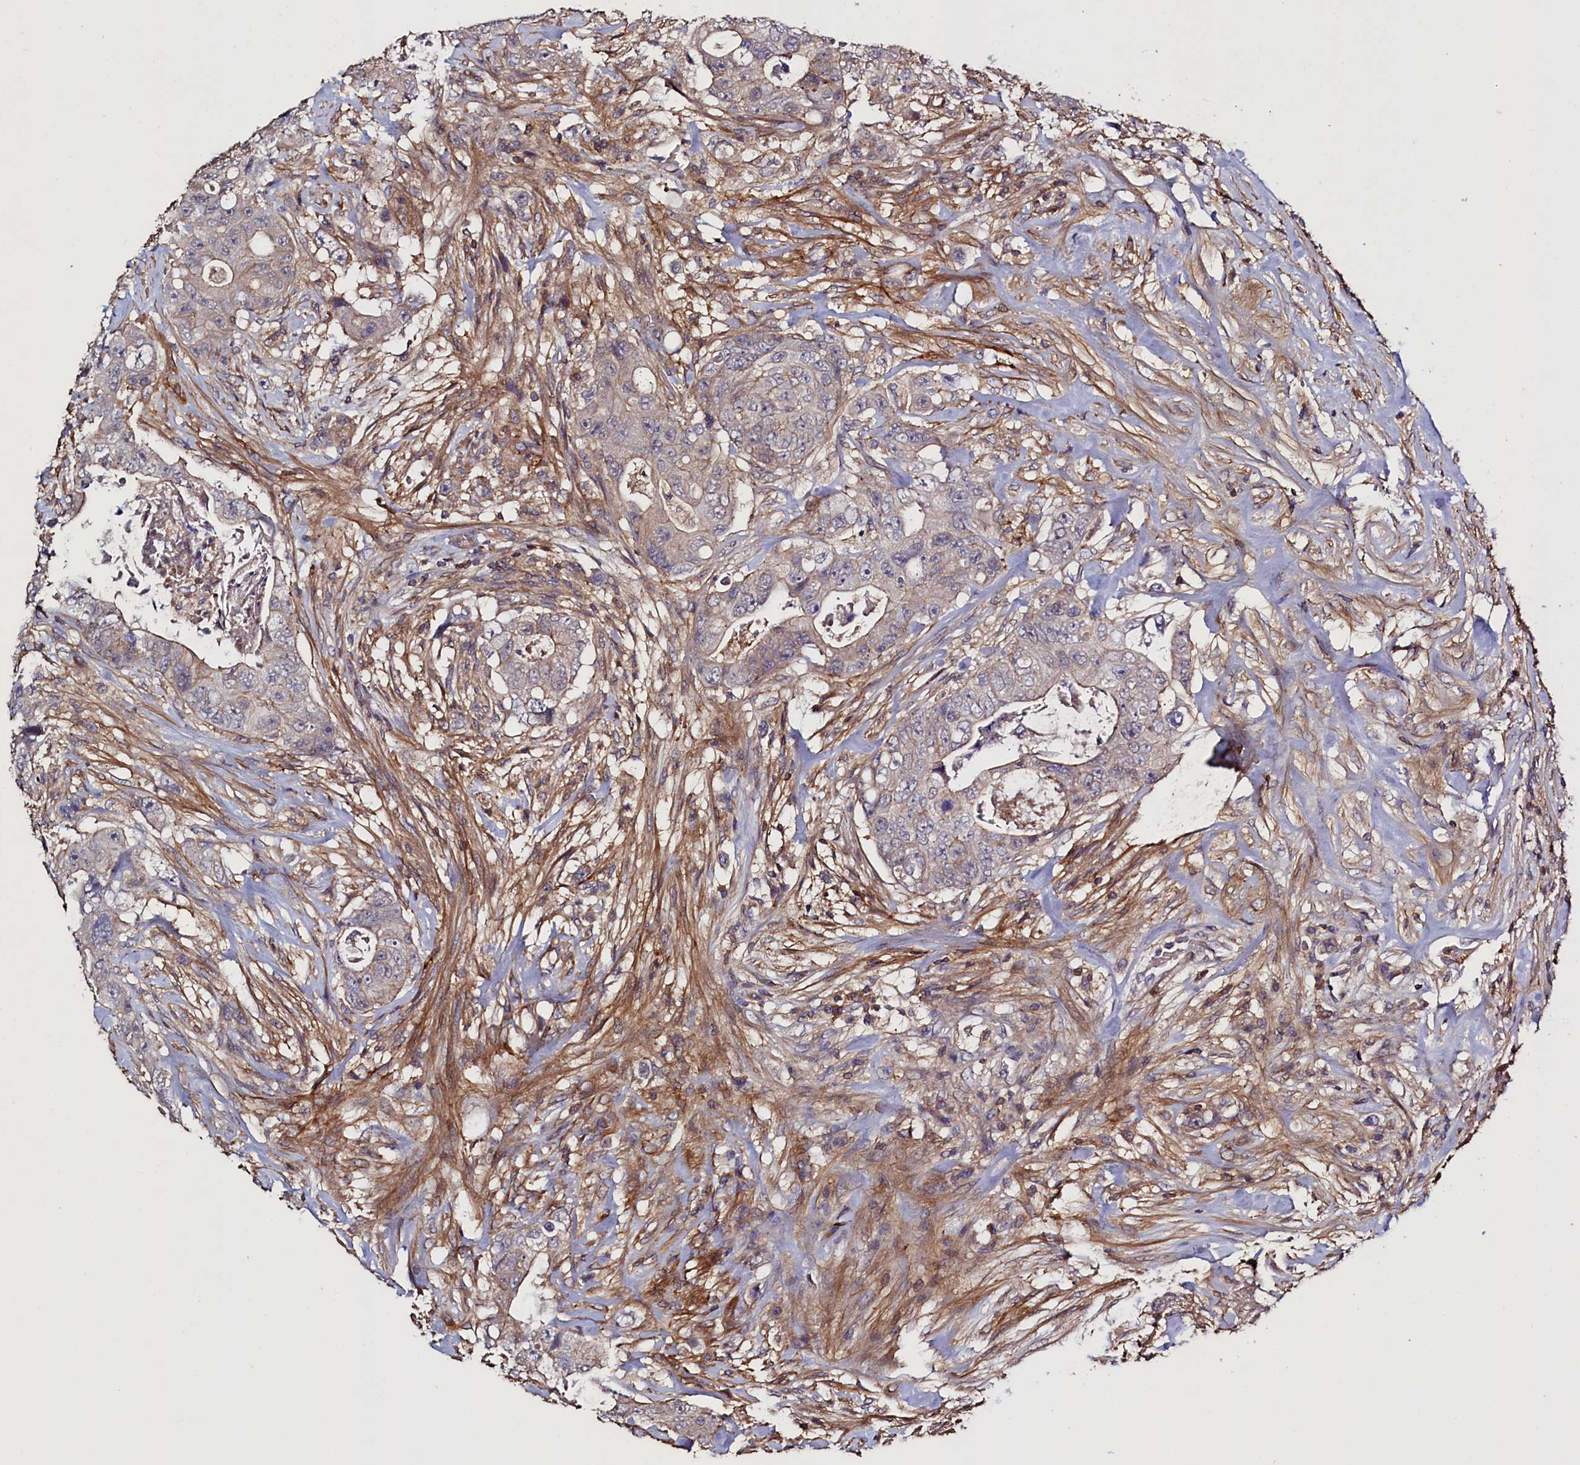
{"staining": {"intensity": "weak", "quantity": "<25%", "location": "cytoplasmic/membranous"}, "tissue": "colorectal cancer", "cell_type": "Tumor cells", "image_type": "cancer", "snomed": [{"axis": "morphology", "description": "Adenocarcinoma, NOS"}, {"axis": "topography", "description": "Colon"}], "caption": "A high-resolution photomicrograph shows immunohistochemistry (IHC) staining of colorectal cancer, which reveals no significant staining in tumor cells.", "gene": "DUOXA1", "patient": {"sex": "female", "age": 46}}